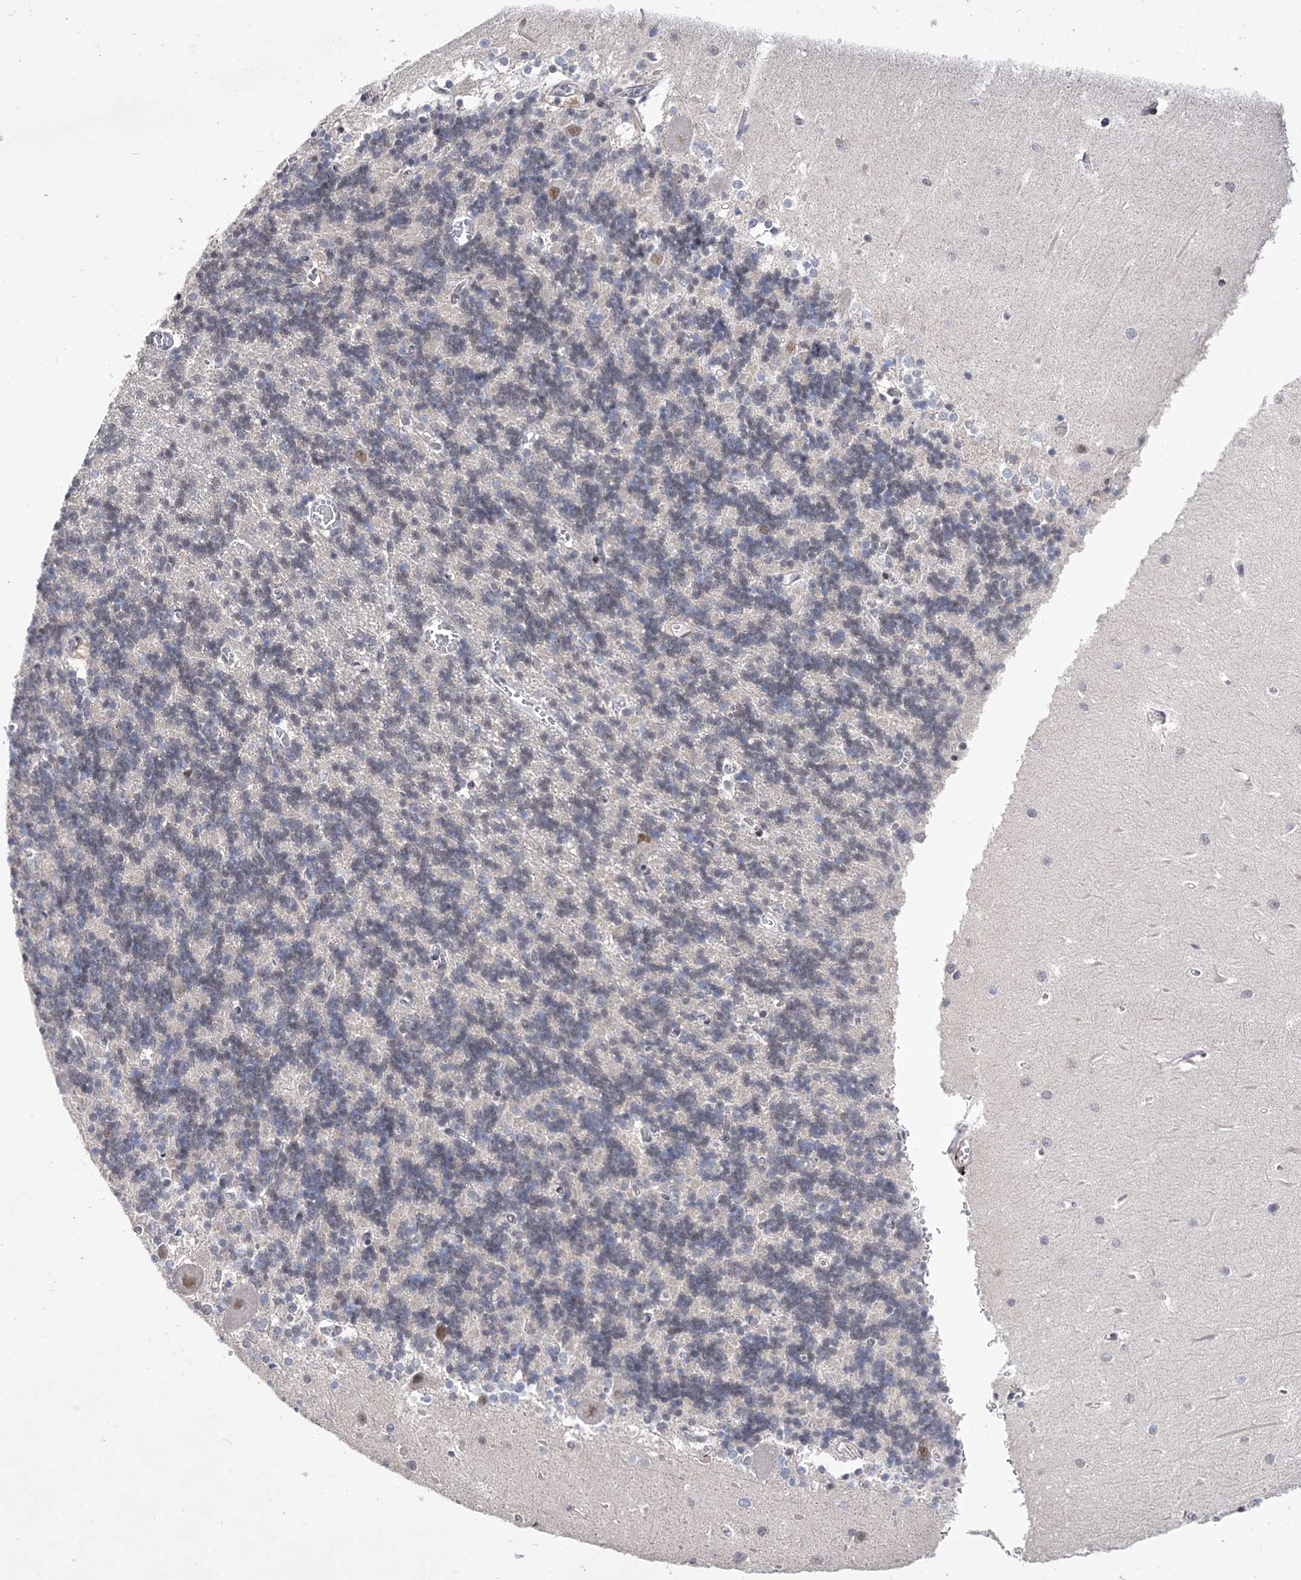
{"staining": {"intensity": "negative", "quantity": "none", "location": "none"}, "tissue": "cerebellum", "cell_type": "Cells in granular layer", "image_type": "normal", "snomed": [{"axis": "morphology", "description": "Normal tissue, NOS"}, {"axis": "topography", "description": "Cerebellum"}], "caption": "Image shows no significant protein positivity in cells in granular layer of benign cerebellum.", "gene": "BOD1L1", "patient": {"sex": "male", "age": 37}}